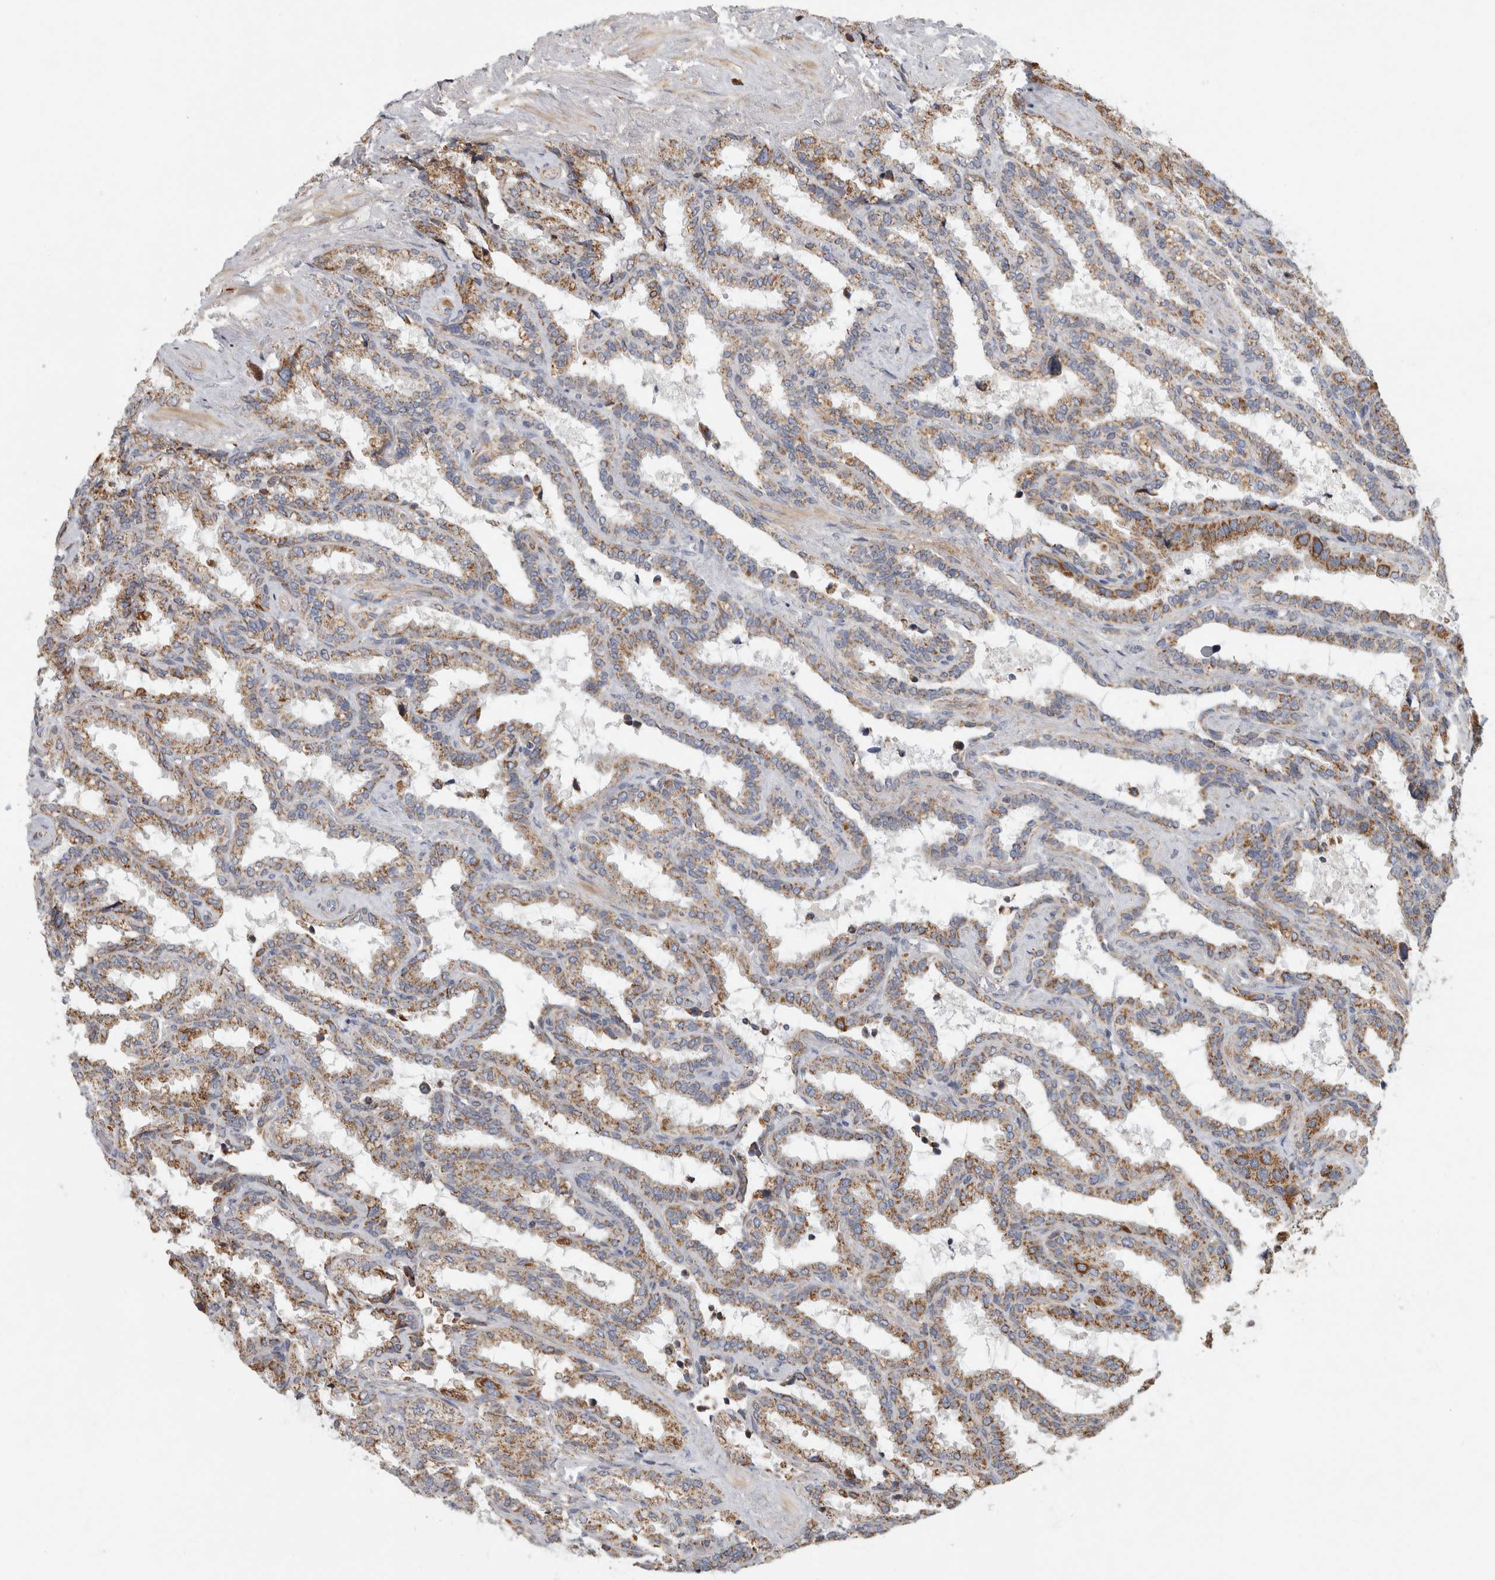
{"staining": {"intensity": "moderate", "quantity": "25%-75%", "location": "cytoplasmic/membranous"}, "tissue": "seminal vesicle", "cell_type": "Glandular cells", "image_type": "normal", "snomed": [{"axis": "morphology", "description": "Normal tissue, NOS"}, {"axis": "topography", "description": "Seminal veicle"}], "caption": "Immunohistochemistry (IHC) (DAB) staining of unremarkable seminal vesicle shows moderate cytoplasmic/membranous protein staining in approximately 25%-75% of glandular cells.", "gene": "ST8SIA1", "patient": {"sex": "male", "age": 46}}